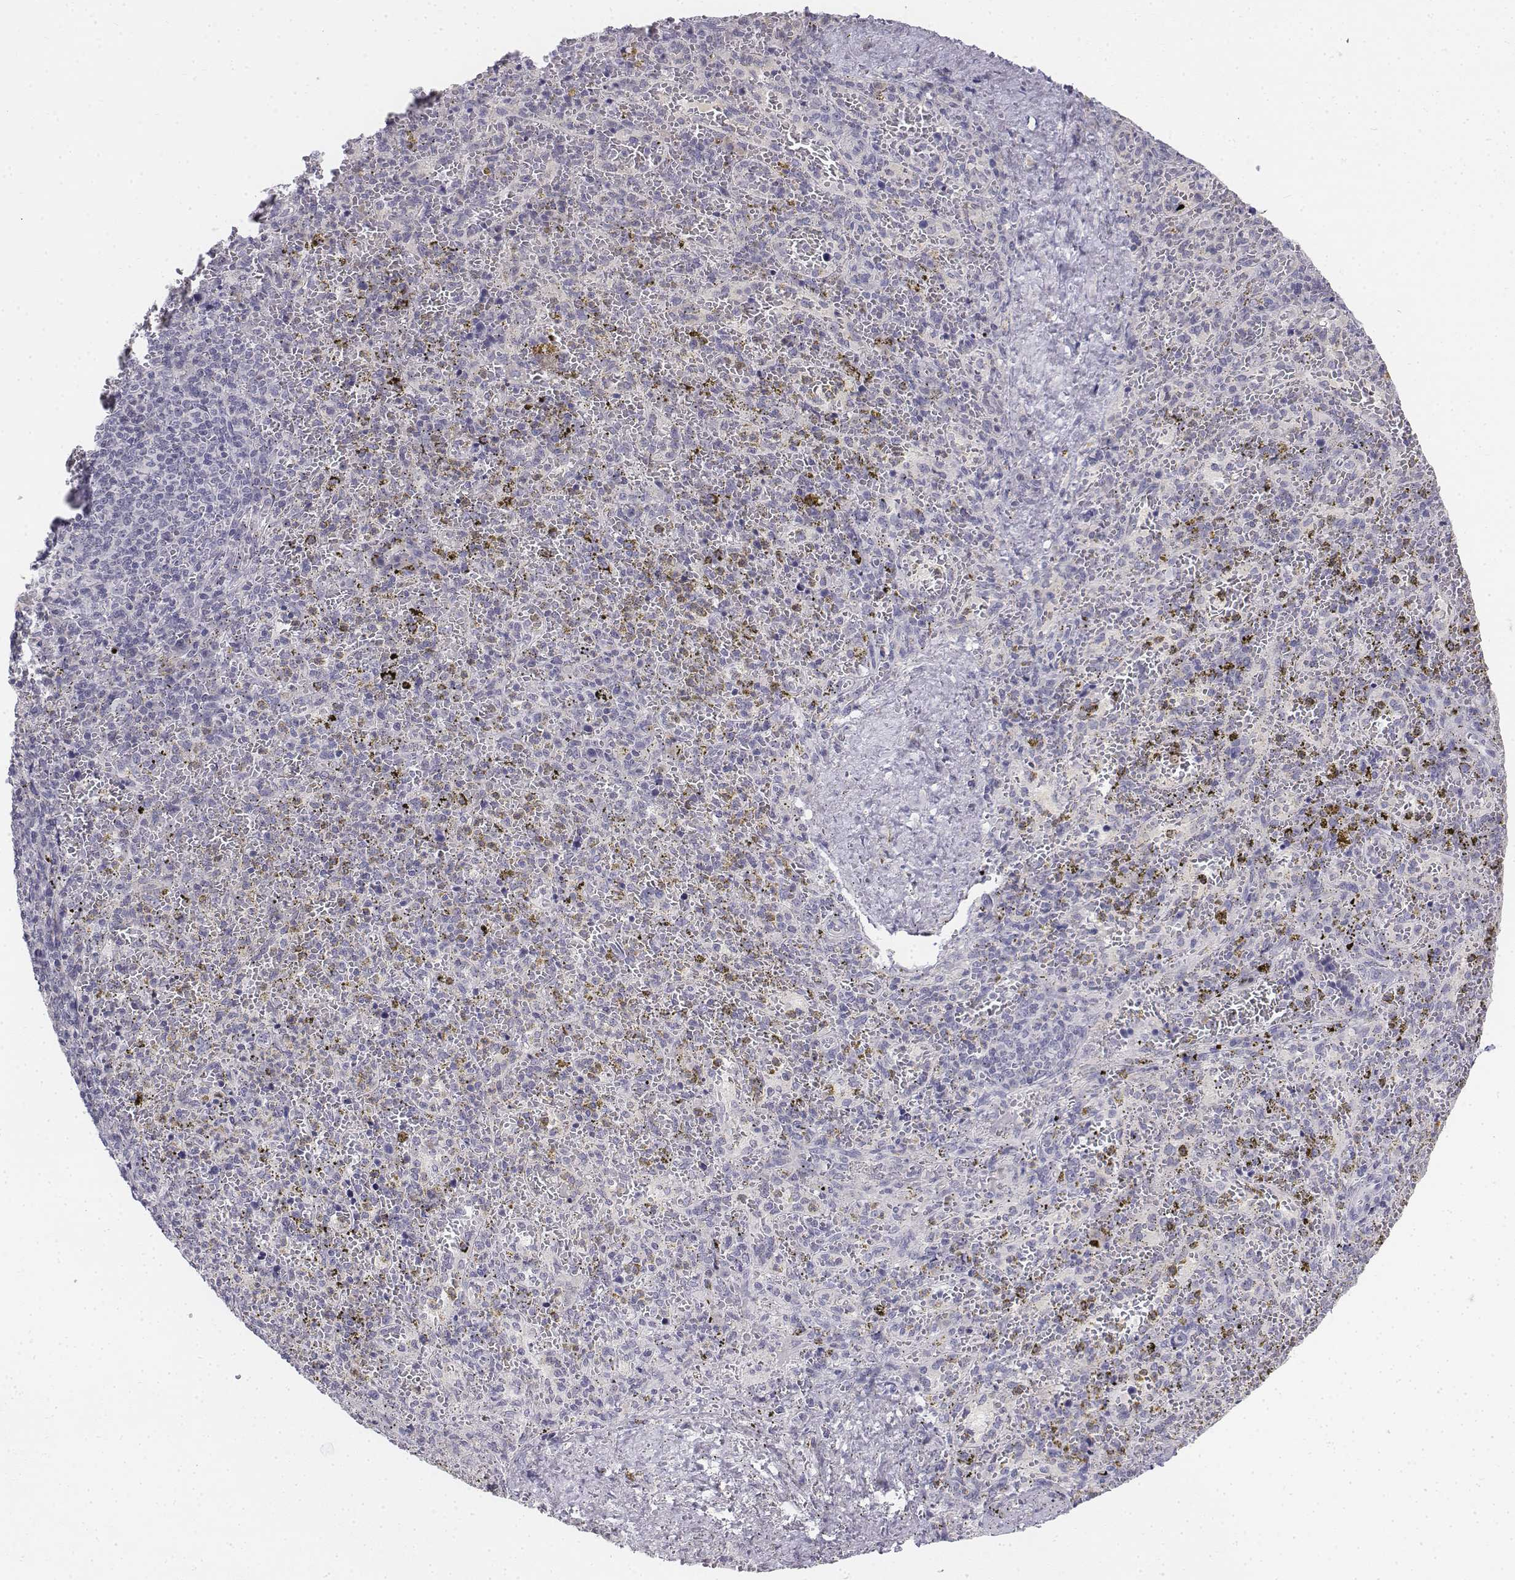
{"staining": {"intensity": "negative", "quantity": "none", "location": "none"}, "tissue": "spleen", "cell_type": "Cells in red pulp", "image_type": "normal", "snomed": [{"axis": "morphology", "description": "Normal tissue, NOS"}, {"axis": "topography", "description": "Spleen"}], "caption": "DAB immunohistochemical staining of normal spleen displays no significant staining in cells in red pulp.", "gene": "PENK", "patient": {"sex": "female", "age": 50}}